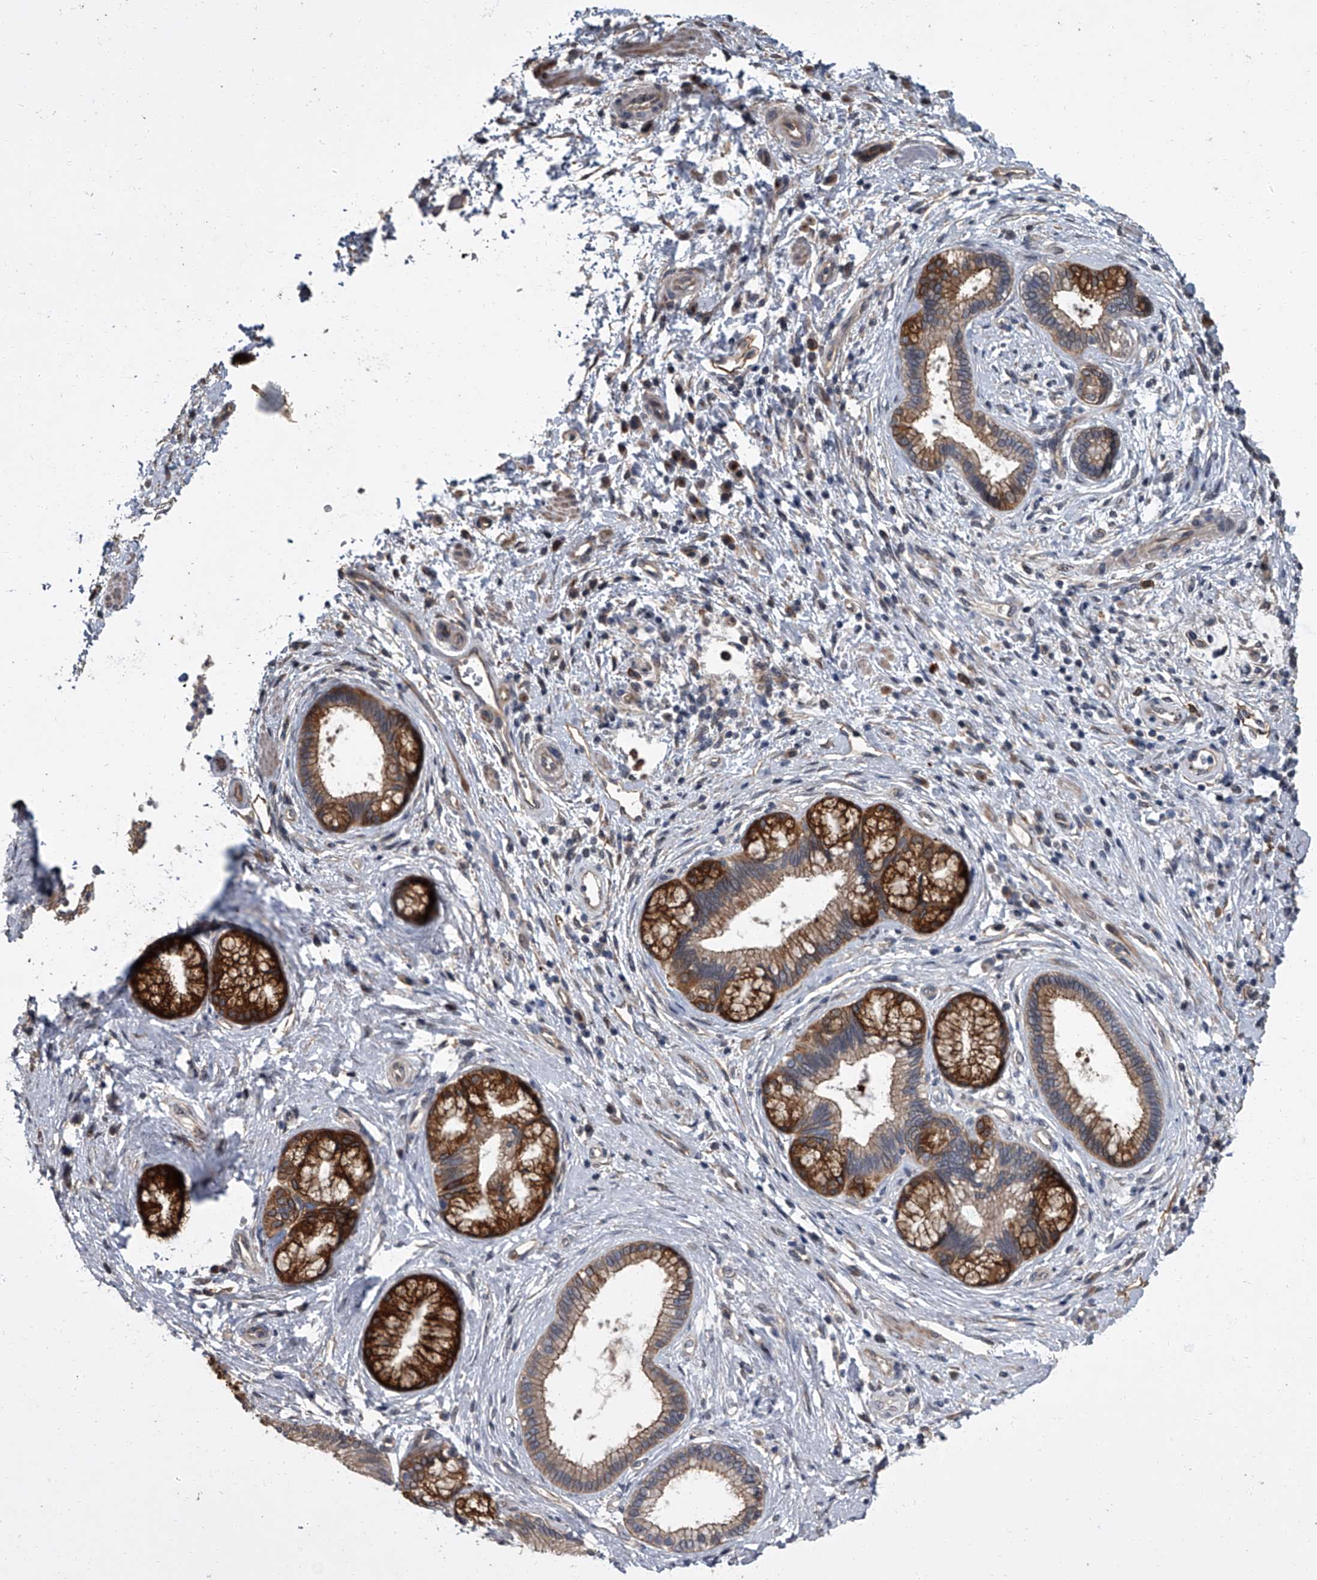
{"staining": {"intensity": "strong", "quantity": "25%-75%", "location": "cytoplasmic/membranous"}, "tissue": "pancreatic cancer", "cell_type": "Tumor cells", "image_type": "cancer", "snomed": [{"axis": "morphology", "description": "Adenocarcinoma, NOS"}, {"axis": "topography", "description": "Pancreas"}], "caption": "Tumor cells reveal high levels of strong cytoplasmic/membranous staining in approximately 25%-75% of cells in human pancreatic adenocarcinoma. The protein is stained brown, and the nuclei are stained in blue (DAB (3,3'-diaminobenzidine) IHC with brightfield microscopy, high magnification).", "gene": "SIRT4", "patient": {"sex": "female", "age": 73}}